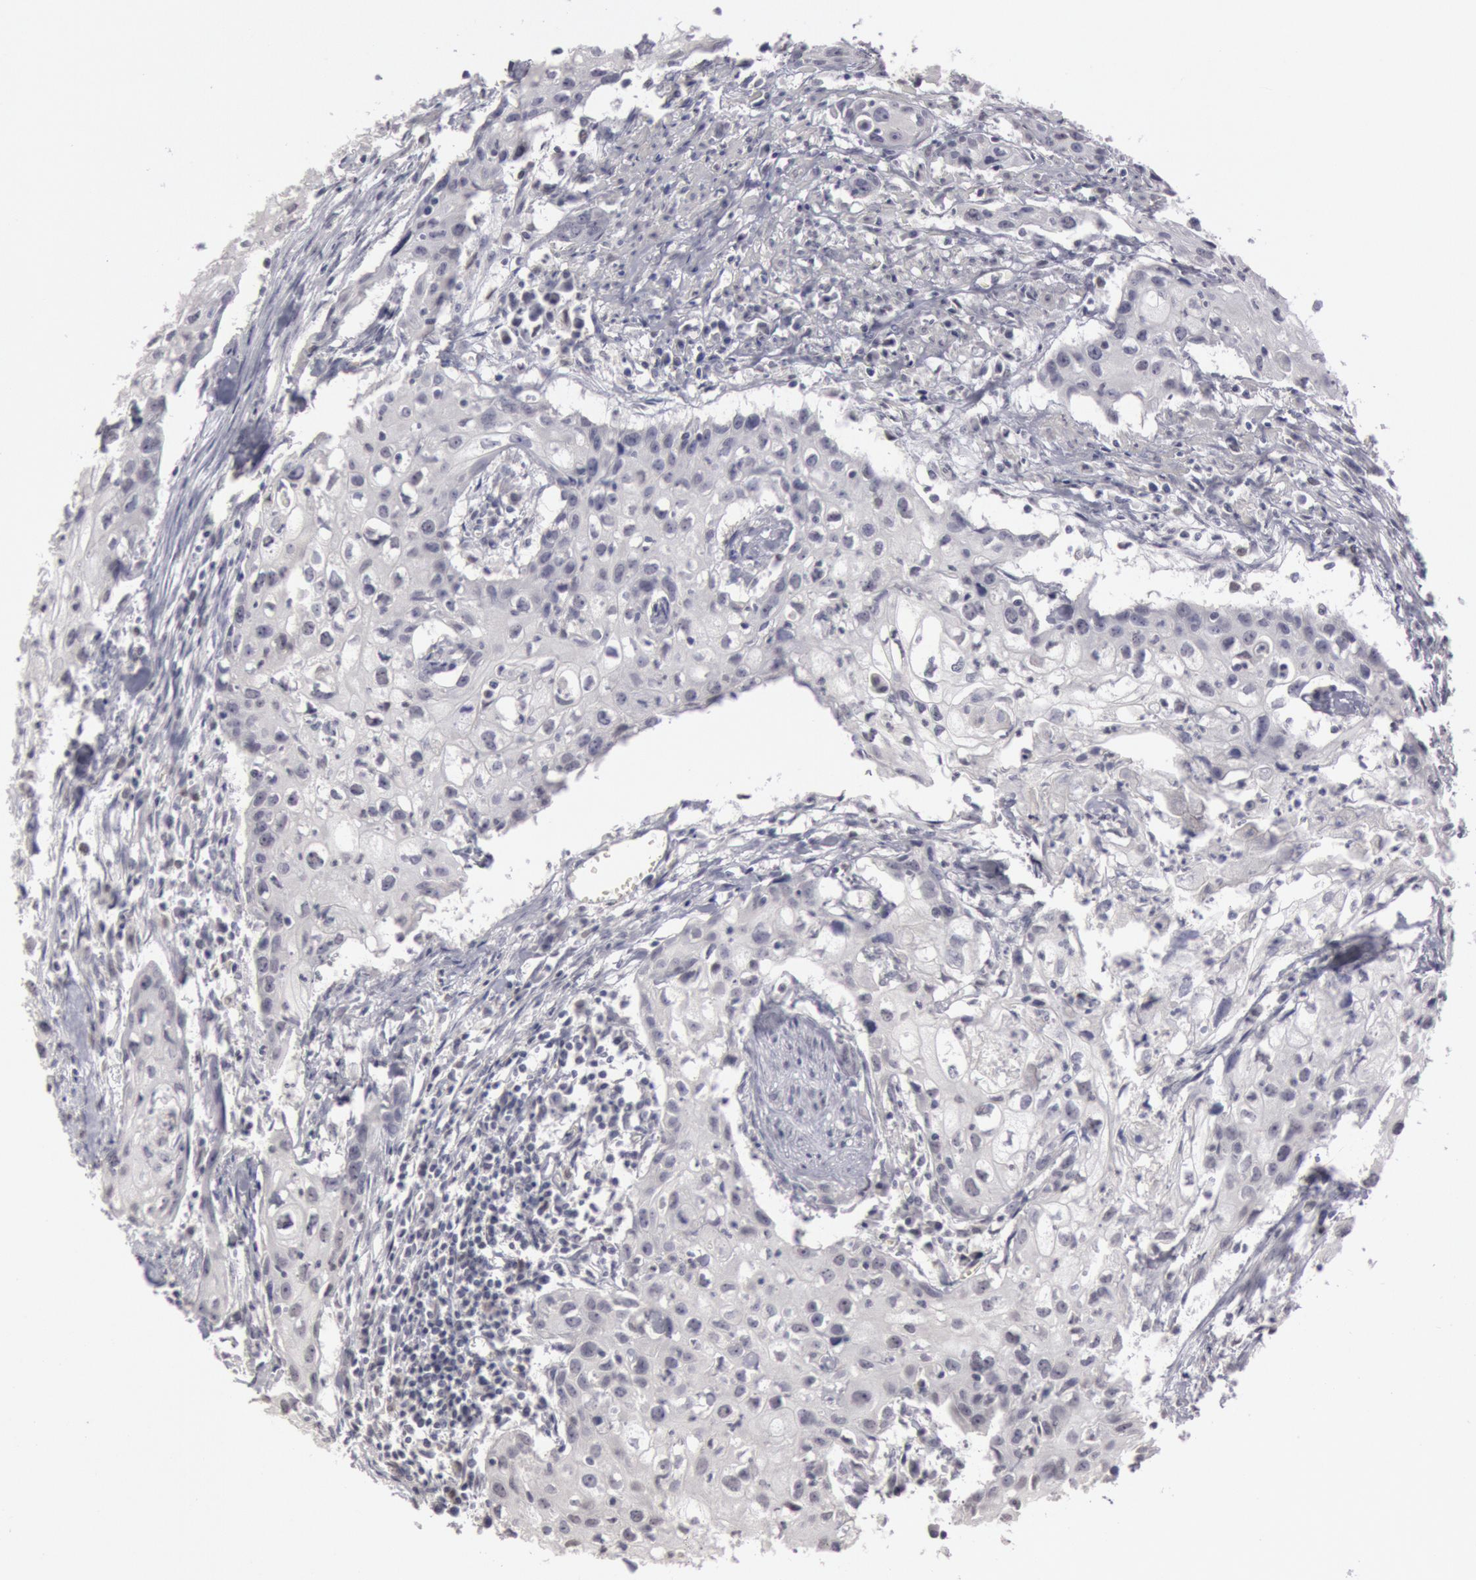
{"staining": {"intensity": "negative", "quantity": "none", "location": "none"}, "tissue": "urothelial cancer", "cell_type": "Tumor cells", "image_type": "cancer", "snomed": [{"axis": "morphology", "description": "Urothelial carcinoma, High grade"}, {"axis": "topography", "description": "Urinary bladder"}], "caption": "High-grade urothelial carcinoma stained for a protein using IHC demonstrates no staining tumor cells.", "gene": "RIMBP3C", "patient": {"sex": "male", "age": 54}}